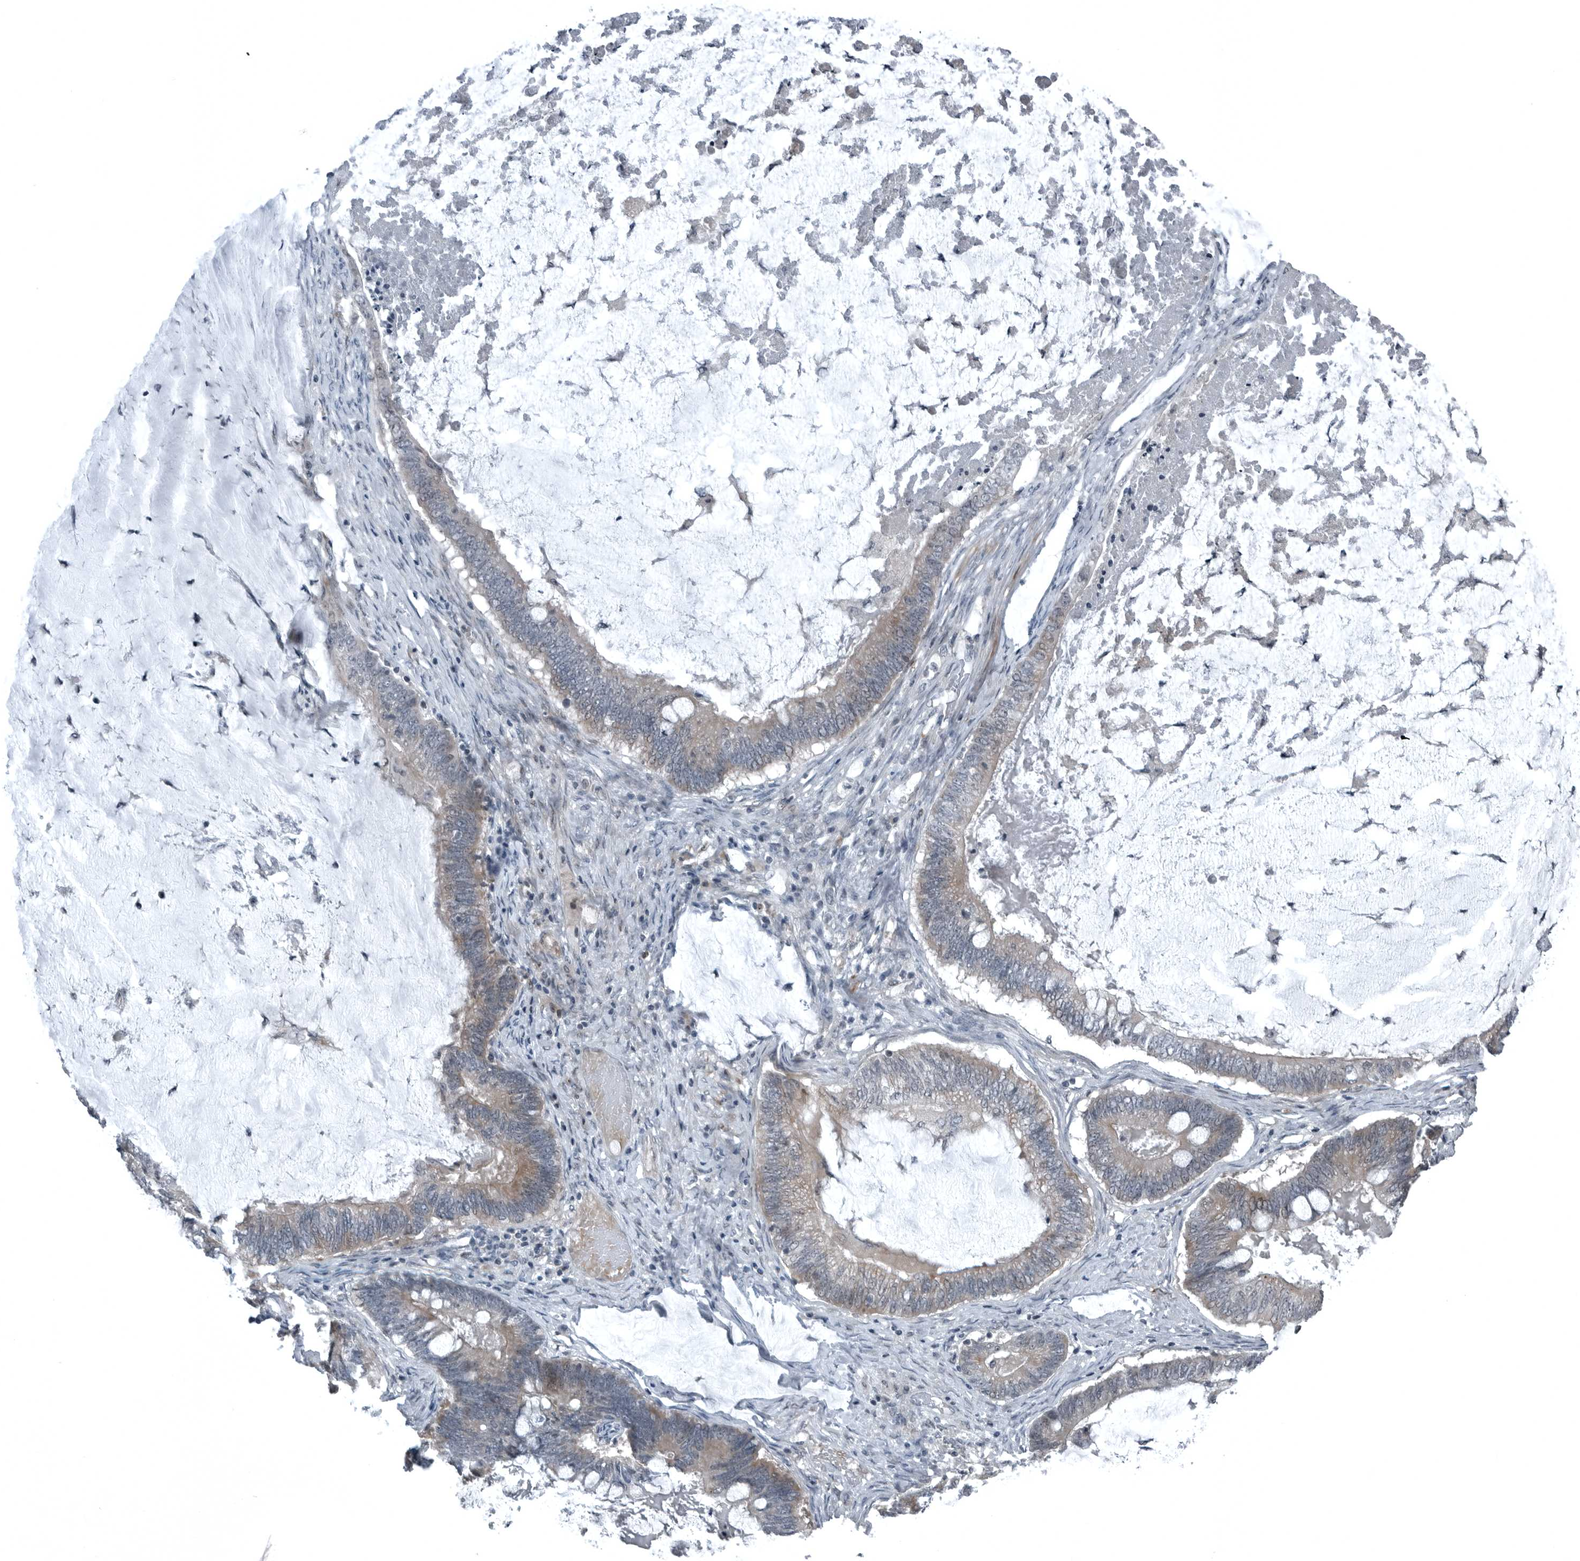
{"staining": {"intensity": "weak", "quantity": ">75%", "location": "cytoplasmic/membranous"}, "tissue": "ovarian cancer", "cell_type": "Tumor cells", "image_type": "cancer", "snomed": [{"axis": "morphology", "description": "Cystadenocarcinoma, mucinous, NOS"}, {"axis": "topography", "description": "Ovary"}], "caption": "An immunohistochemistry (IHC) histopathology image of neoplastic tissue is shown. Protein staining in brown highlights weak cytoplasmic/membranous positivity in ovarian cancer (mucinous cystadenocarcinoma) within tumor cells. (Brightfield microscopy of DAB IHC at high magnification).", "gene": "GAK", "patient": {"sex": "female", "age": 61}}